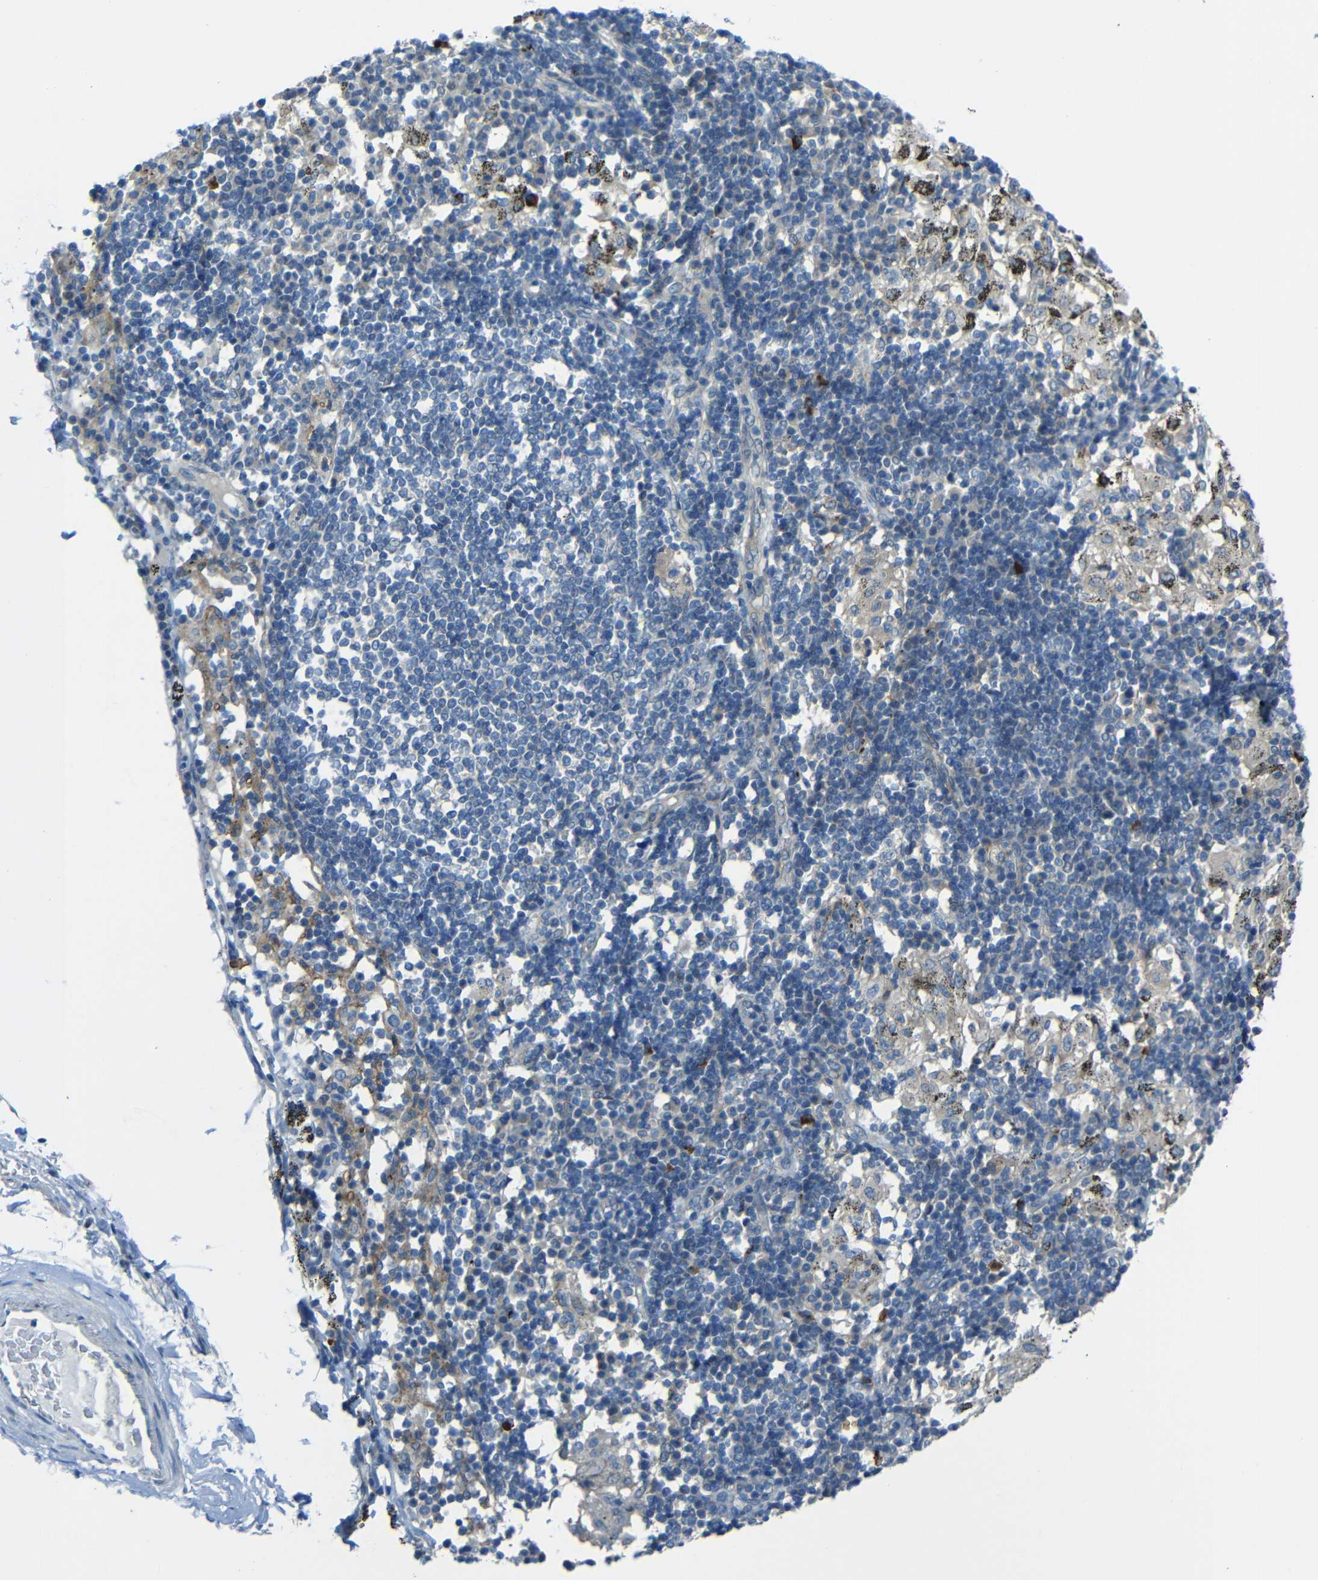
{"staining": {"intensity": "negative", "quantity": "none", "location": "none"}, "tissue": "adipose tissue", "cell_type": "Adipocytes", "image_type": "normal", "snomed": [{"axis": "morphology", "description": "Normal tissue, NOS"}, {"axis": "topography", "description": "Cartilage tissue"}, {"axis": "topography", "description": "Bronchus"}], "caption": "Histopathology image shows no significant protein expression in adipocytes of normal adipose tissue.", "gene": "CYP26B1", "patient": {"sex": "female", "age": 73}}